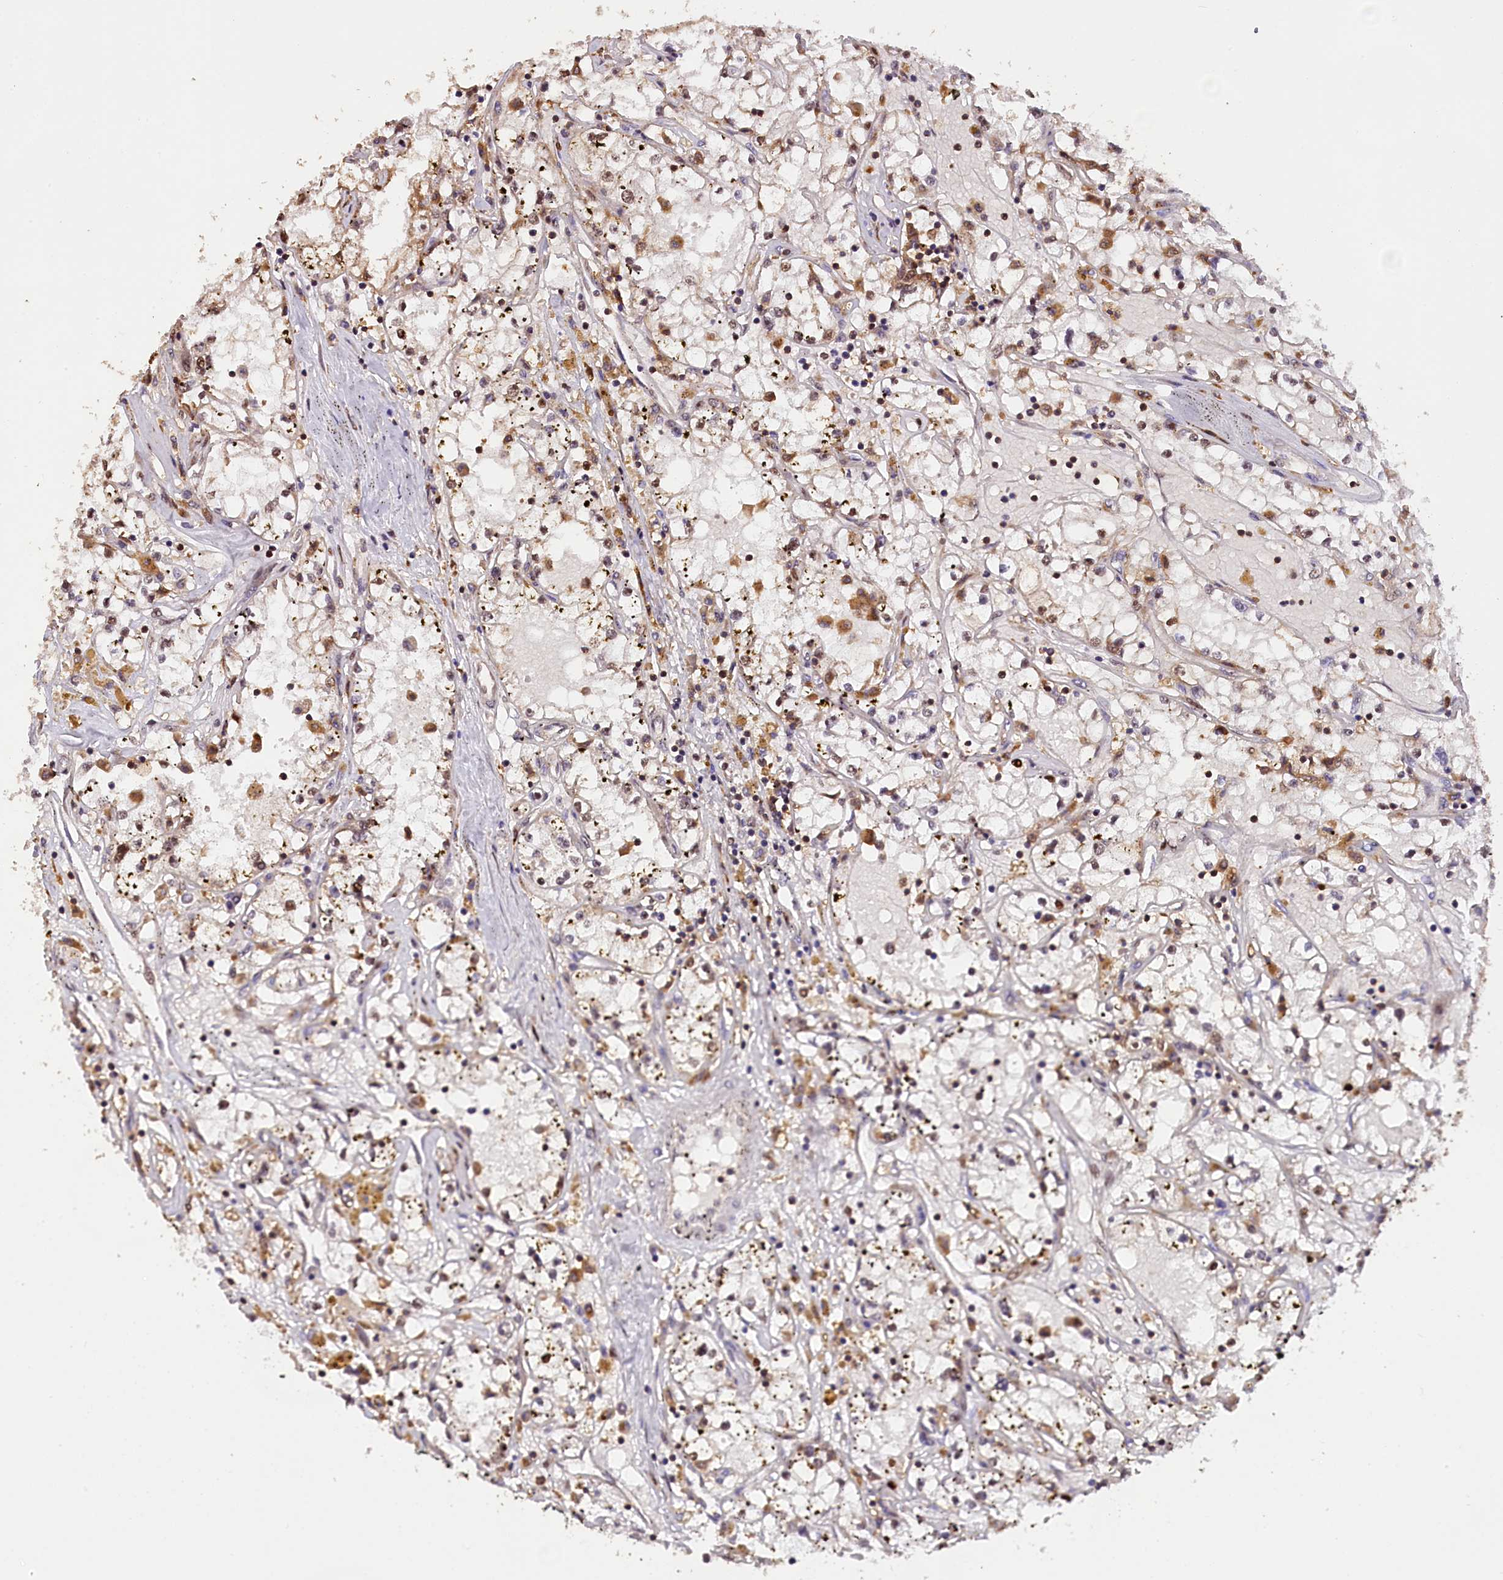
{"staining": {"intensity": "moderate", "quantity": "25%-75%", "location": "cytoplasmic/membranous"}, "tissue": "renal cancer", "cell_type": "Tumor cells", "image_type": "cancer", "snomed": [{"axis": "morphology", "description": "Adenocarcinoma, NOS"}, {"axis": "topography", "description": "Kidney"}], "caption": "Adenocarcinoma (renal) stained for a protein (brown) shows moderate cytoplasmic/membranous positive expression in approximately 25%-75% of tumor cells.", "gene": "PHAF1", "patient": {"sex": "male", "age": 56}}